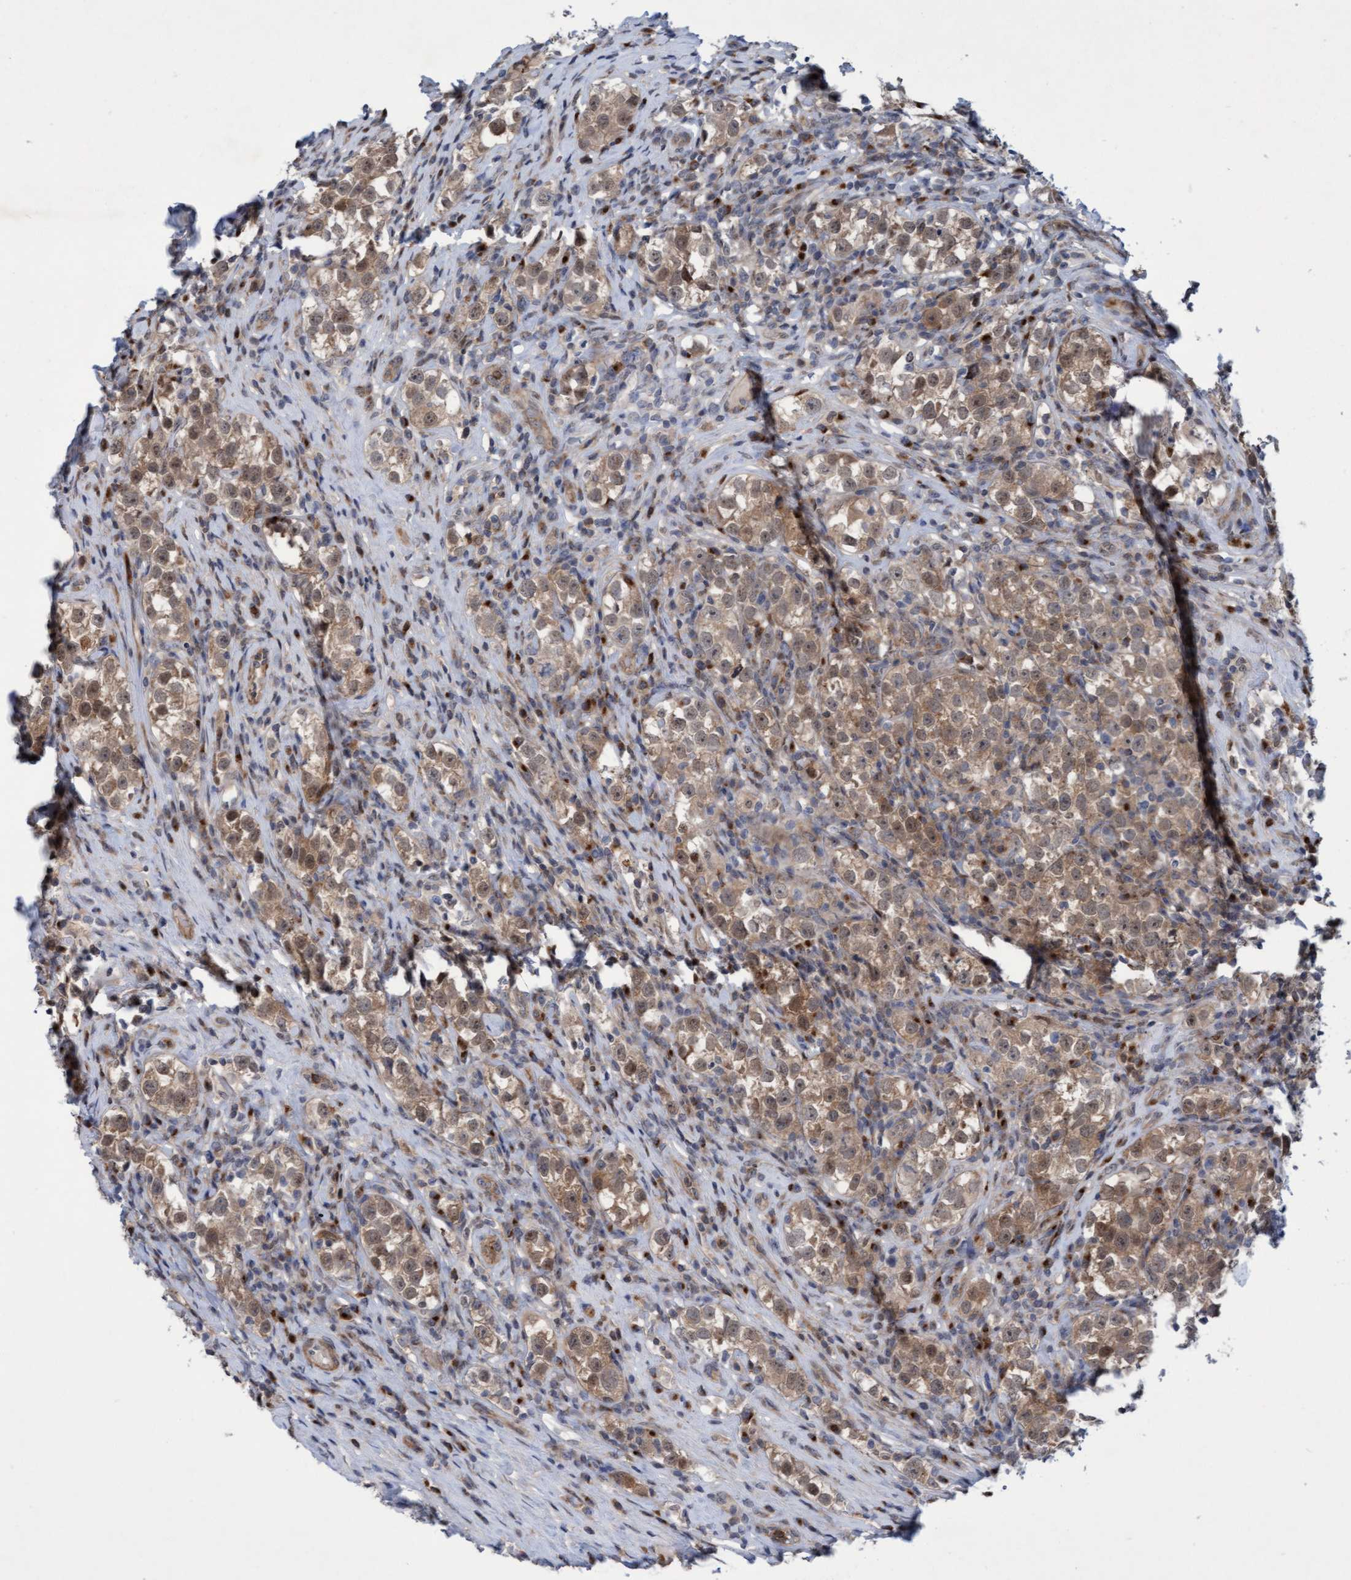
{"staining": {"intensity": "moderate", "quantity": ">75%", "location": "cytoplasmic/membranous,nuclear"}, "tissue": "testis cancer", "cell_type": "Tumor cells", "image_type": "cancer", "snomed": [{"axis": "morphology", "description": "Normal tissue, NOS"}, {"axis": "morphology", "description": "Seminoma, NOS"}, {"axis": "topography", "description": "Testis"}], "caption": "Immunohistochemistry micrograph of neoplastic tissue: seminoma (testis) stained using IHC shows medium levels of moderate protein expression localized specifically in the cytoplasmic/membranous and nuclear of tumor cells, appearing as a cytoplasmic/membranous and nuclear brown color.", "gene": "RAP1GAP2", "patient": {"sex": "male", "age": 43}}